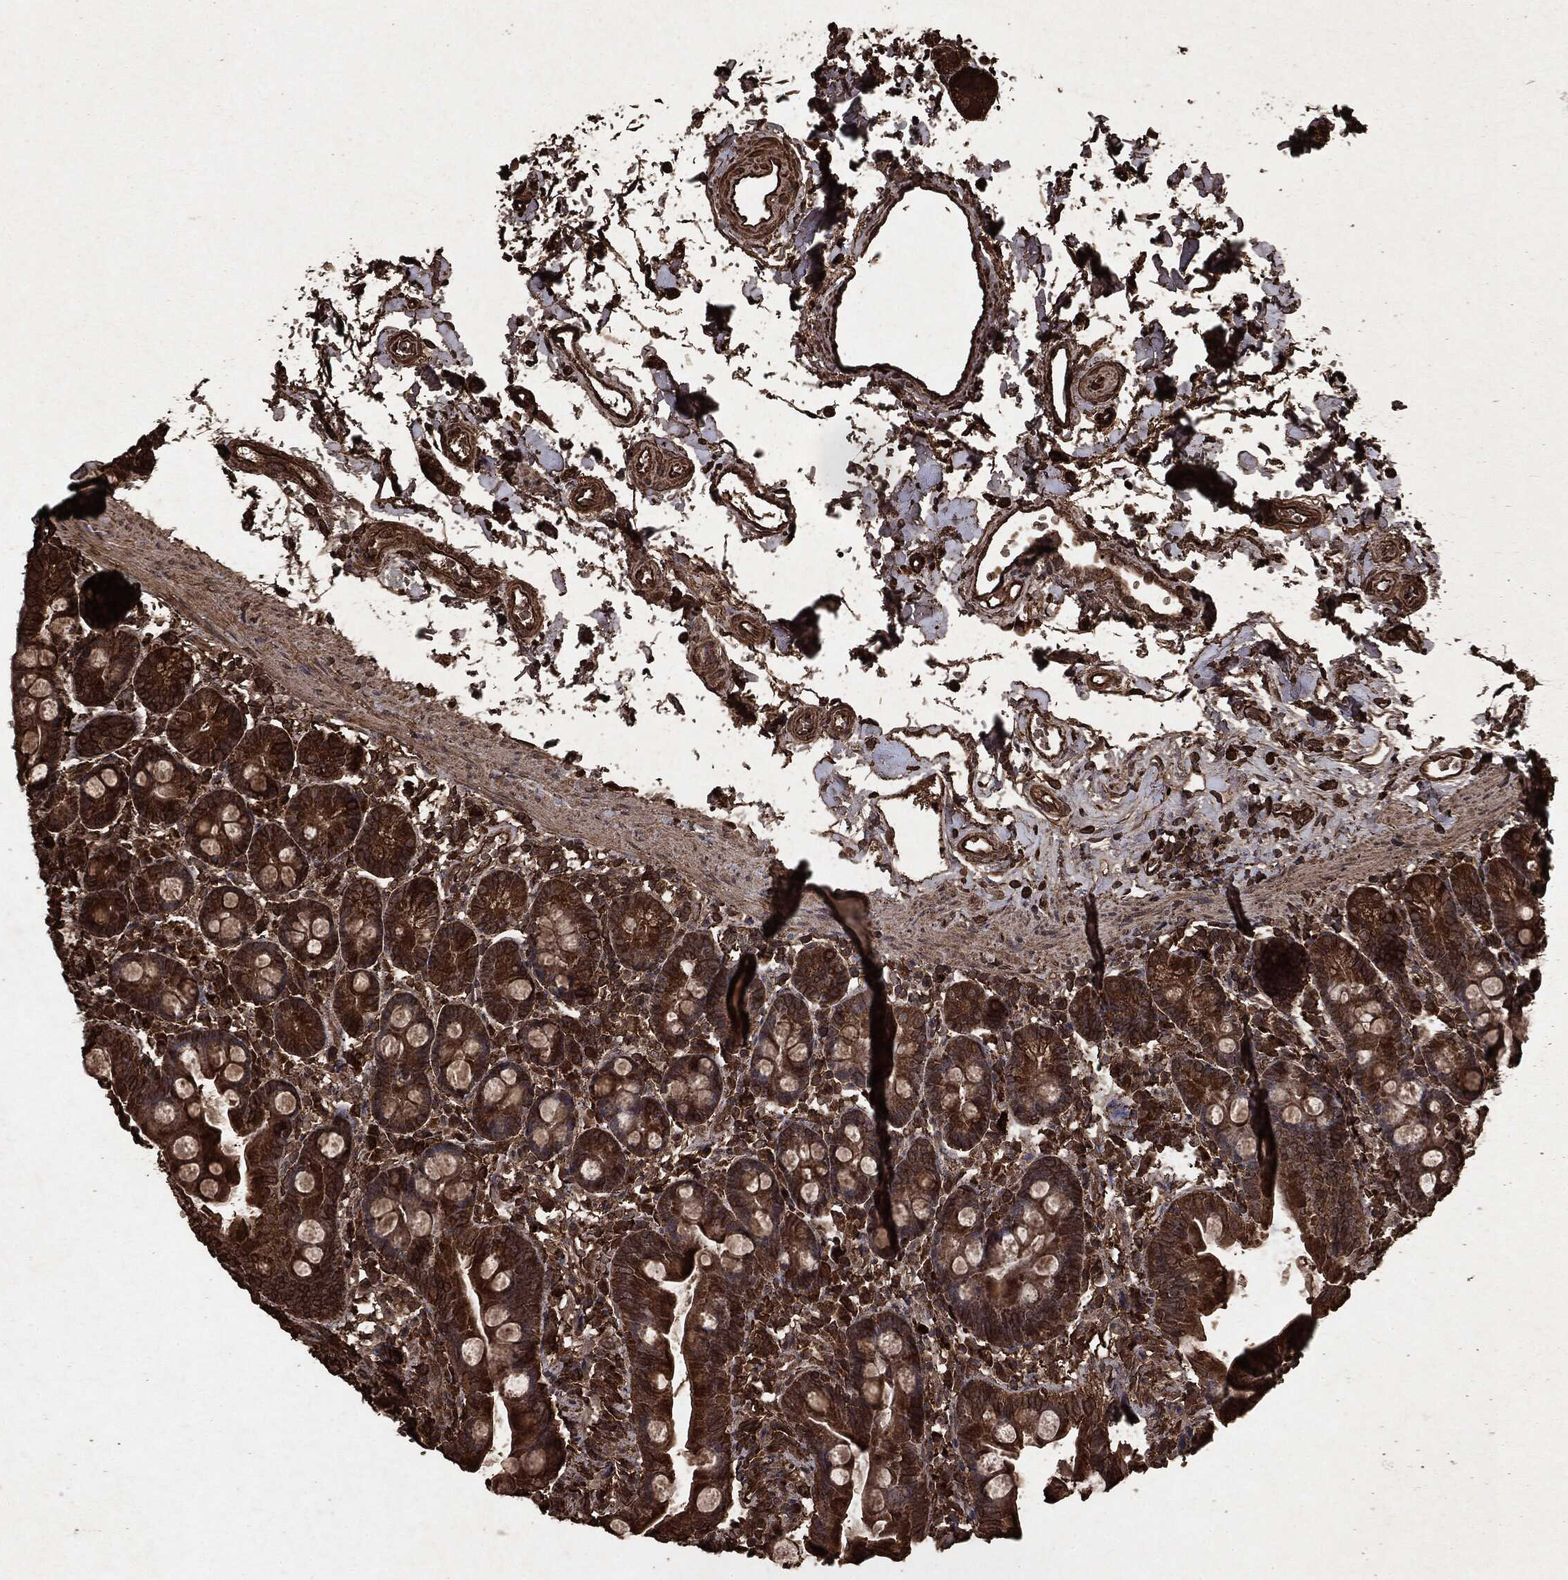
{"staining": {"intensity": "strong", "quantity": ">75%", "location": "cytoplasmic/membranous"}, "tissue": "small intestine", "cell_type": "Glandular cells", "image_type": "normal", "snomed": [{"axis": "morphology", "description": "Normal tissue, NOS"}, {"axis": "topography", "description": "Small intestine"}], "caption": "Brown immunohistochemical staining in normal small intestine displays strong cytoplasmic/membranous expression in approximately >75% of glandular cells. The protein is stained brown, and the nuclei are stained in blue (DAB (3,3'-diaminobenzidine) IHC with brightfield microscopy, high magnification).", "gene": "ARAF", "patient": {"sex": "female", "age": 44}}